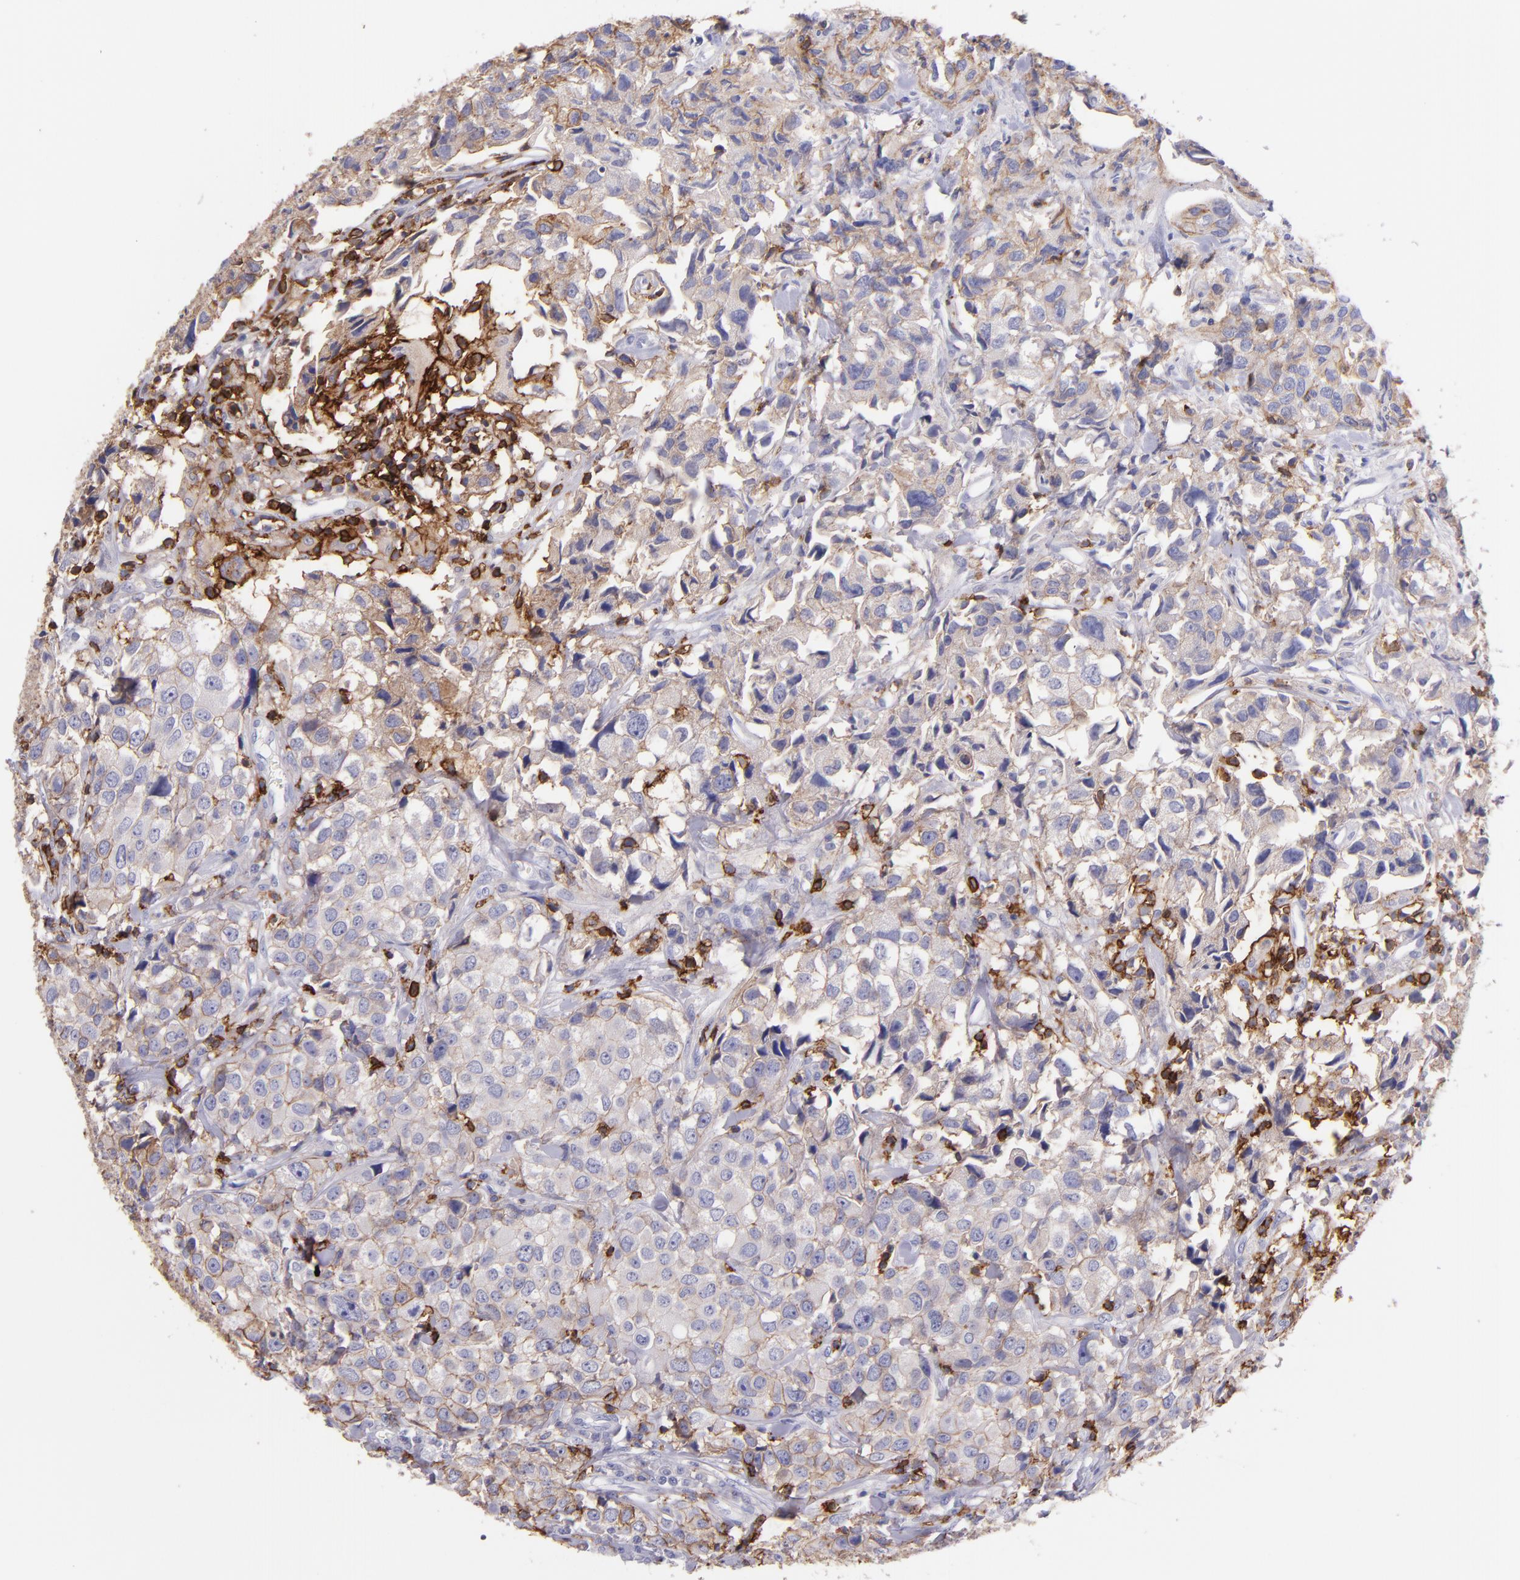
{"staining": {"intensity": "weak", "quantity": ">75%", "location": "cytoplasmic/membranous"}, "tissue": "urothelial cancer", "cell_type": "Tumor cells", "image_type": "cancer", "snomed": [{"axis": "morphology", "description": "Urothelial carcinoma, High grade"}, {"axis": "topography", "description": "Urinary bladder"}], "caption": "High-grade urothelial carcinoma stained with a protein marker shows weak staining in tumor cells.", "gene": "SPN", "patient": {"sex": "female", "age": 75}}